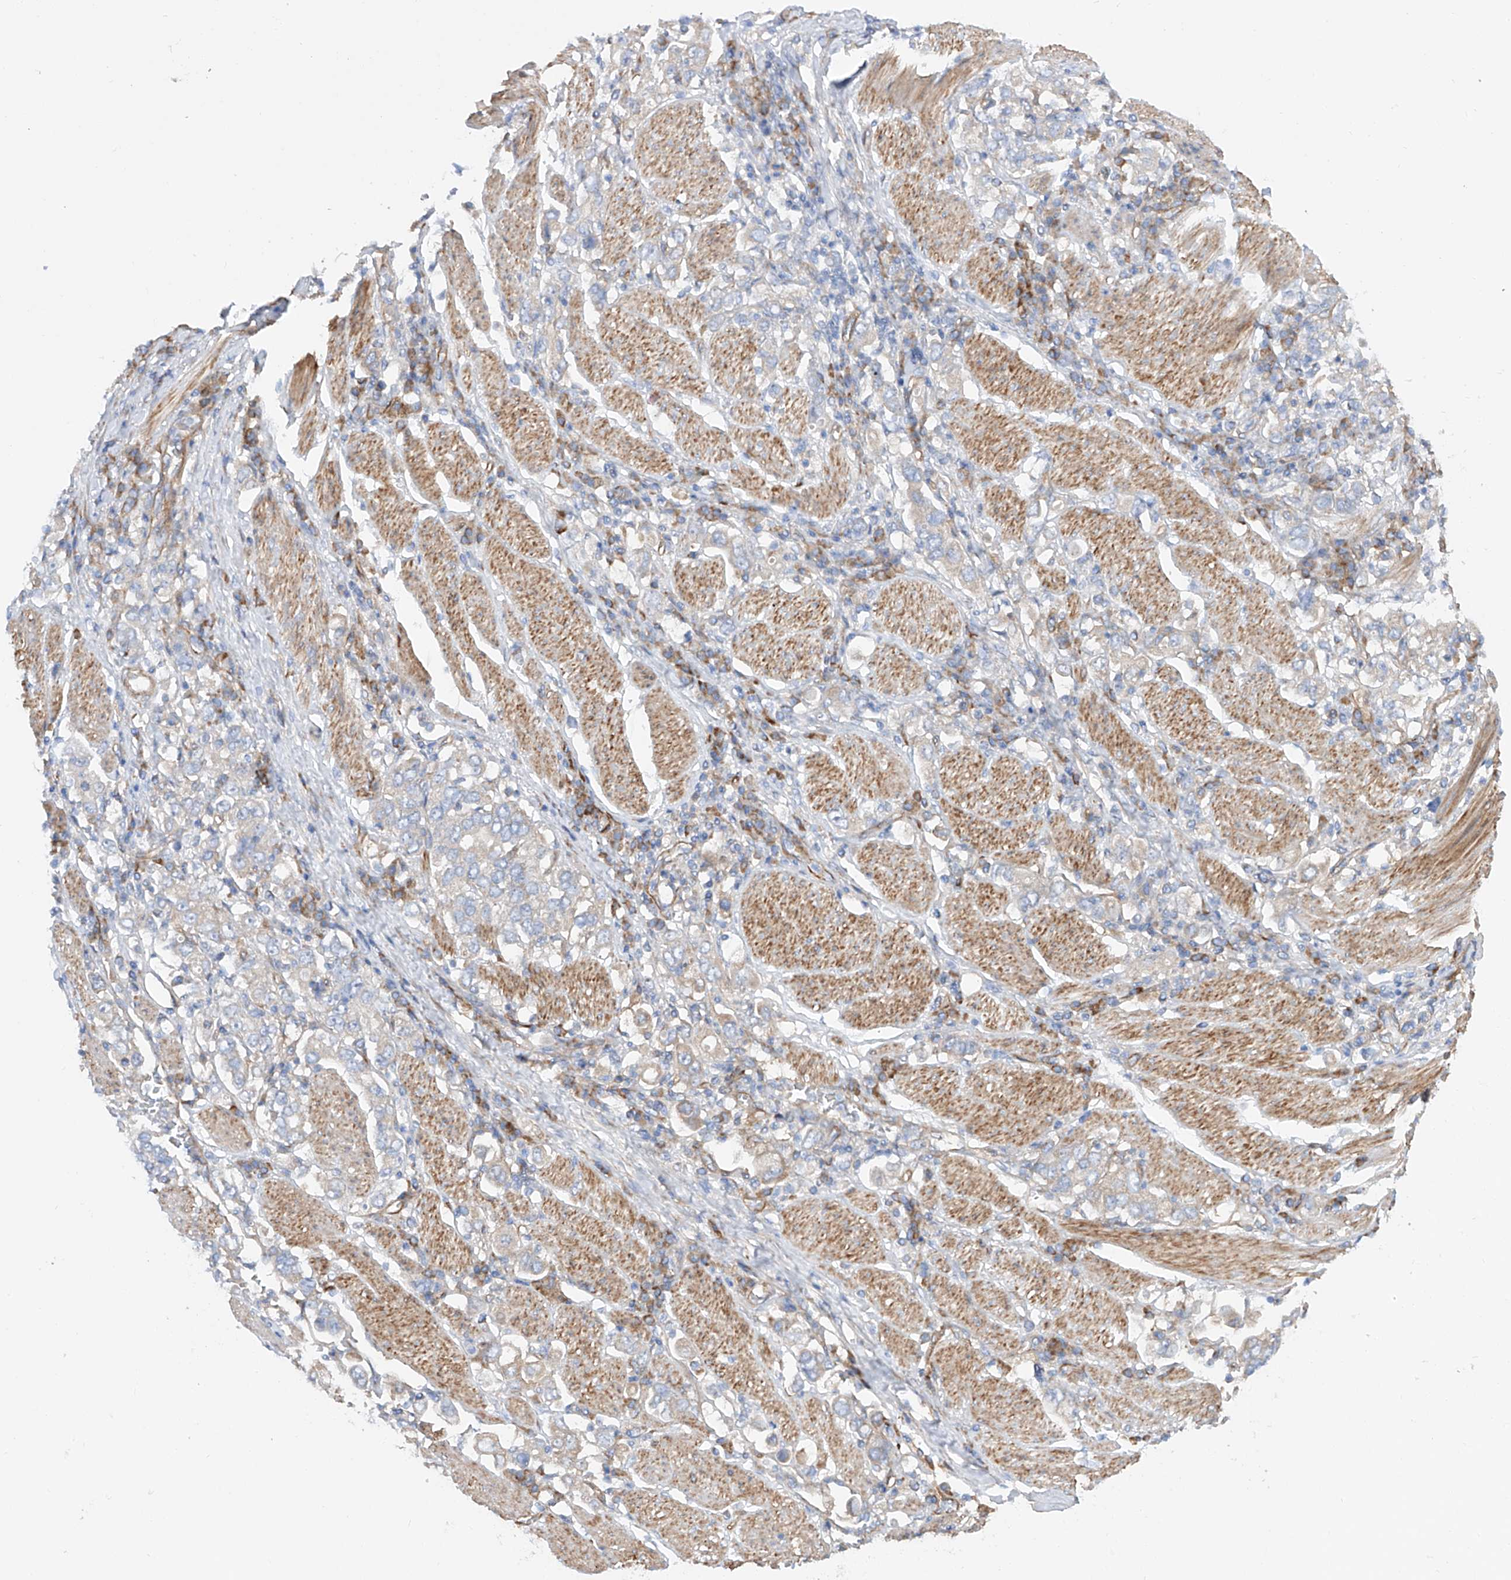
{"staining": {"intensity": "negative", "quantity": "none", "location": "none"}, "tissue": "stomach cancer", "cell_type": "Tumor cells", "image_type": "cancer", "snomed": [{"axis": "morphology", "description": "Adenocarcinoma, NOS"}, {"axis": "topography", "description": "Stomach, upper"}], "caption": "The immunohistochemistry photomicrograph has no significant expression in tumor cells of adenocarcinoma (stomach) tissue.", "gene": "LCA5", "patient": {"sex": "male", "age": 62}}